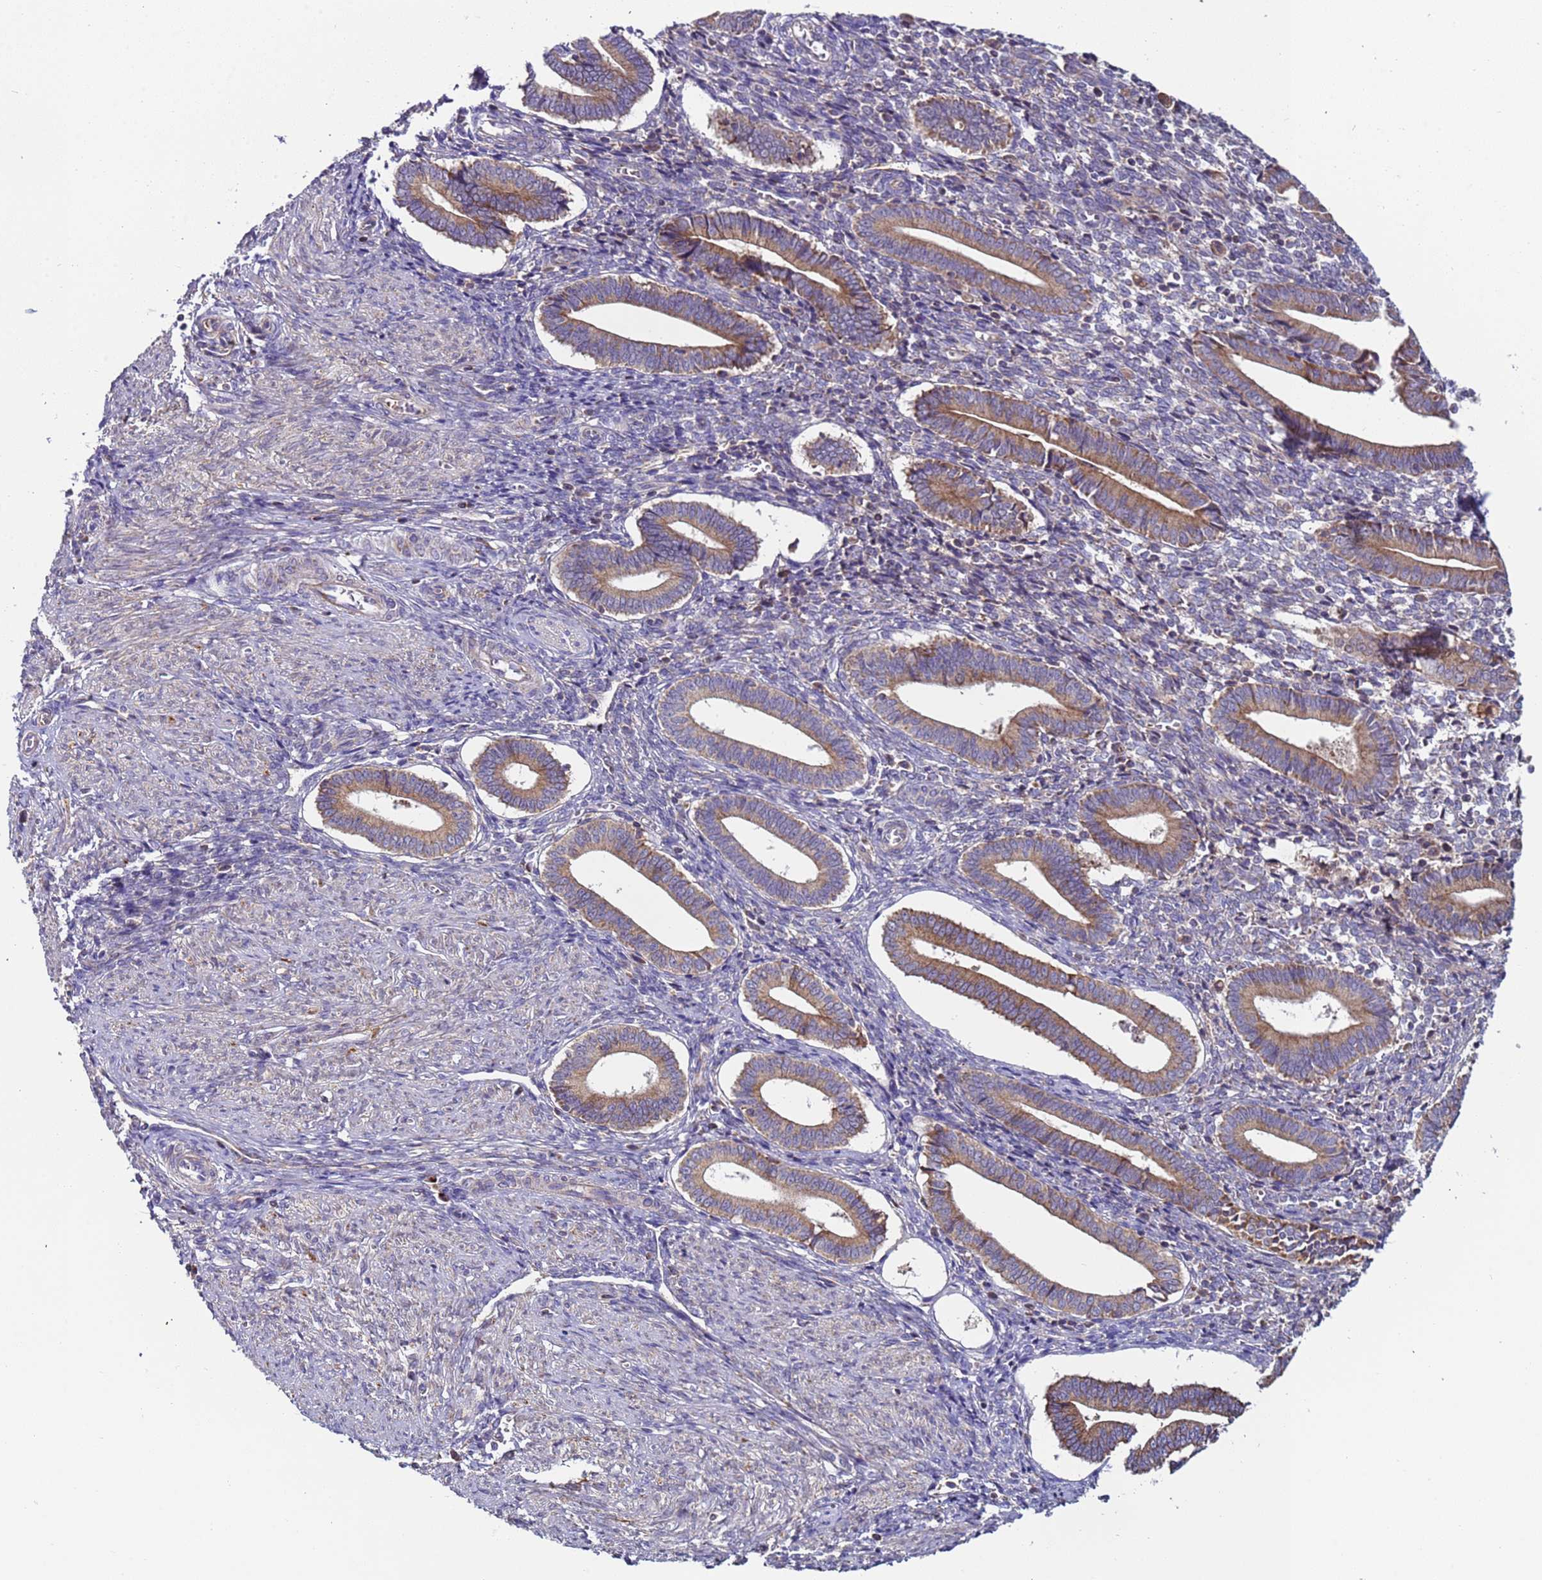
{"staining": {"intensity": "negative", "quantity": "none", "location": "none"}, "tissue": "endometrium", "cell_type": "Cells in endometrial stroma", "image_type": "normal", "snomed": [{"axis": "morphology", "description": "Normal tissue, NOS"}, {"axis": "topography", "description": "Other"}, {"axis": "topography", "description": "Endometrium"}], "caption": "The image demonstrates no staining of cells in endometrial stroma in normal endometrium. Brightfield microscopy of immunohistochemistry stained with DAB (3,3'-diaminobenzidine) (brown) and hematoxylin (blue), captured at high magnification.", "gene": "TMEM126A", "patient": {"sex": "female", "age": 44}}